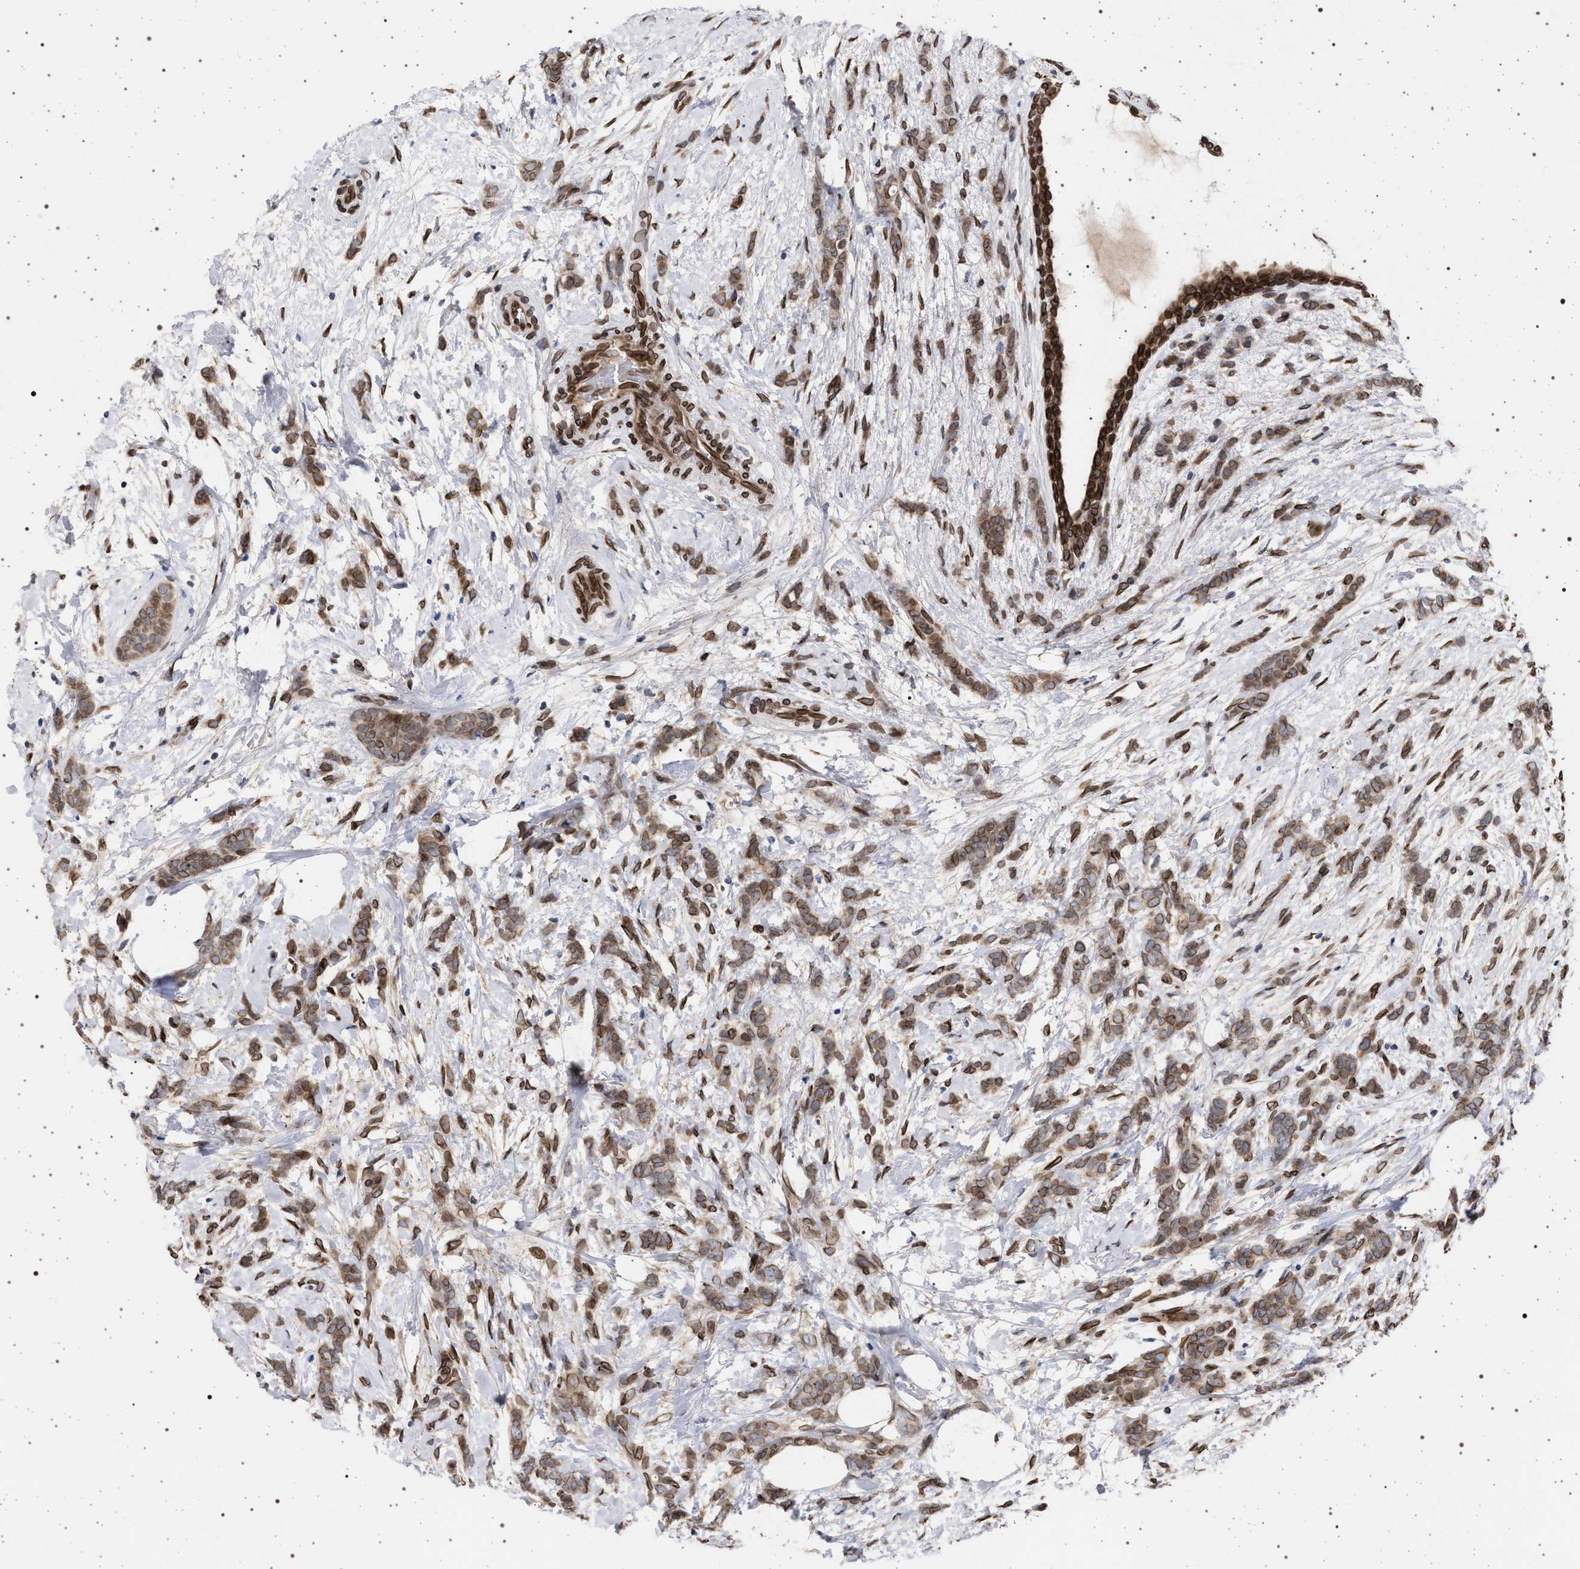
{"staining": {"intensity": "moderate", "quantity": ">75%", "location": "cytoplasmic/membranous,nuclear"}, "tissue": "breast cancer", "cell_type": "Tumor cells", "image_type": "cancer", "snomed": [{"axis": "morphology", "description": "Lobular carcinoma, in situ"}, {"axis": "morphology", "description": "Lobular carcinoma"}, {"axis": "topography", "description": "Breast"}], "caption": "Breast lobular carcinoma in situ was stained to show a protein in brown. There is medium levels of moderate cytoplasmic/membranous and nuclear positivity in approximately >75% of tumor cells.", "gene": "ING2", "patient": {"sex": "female", "age": 41}}